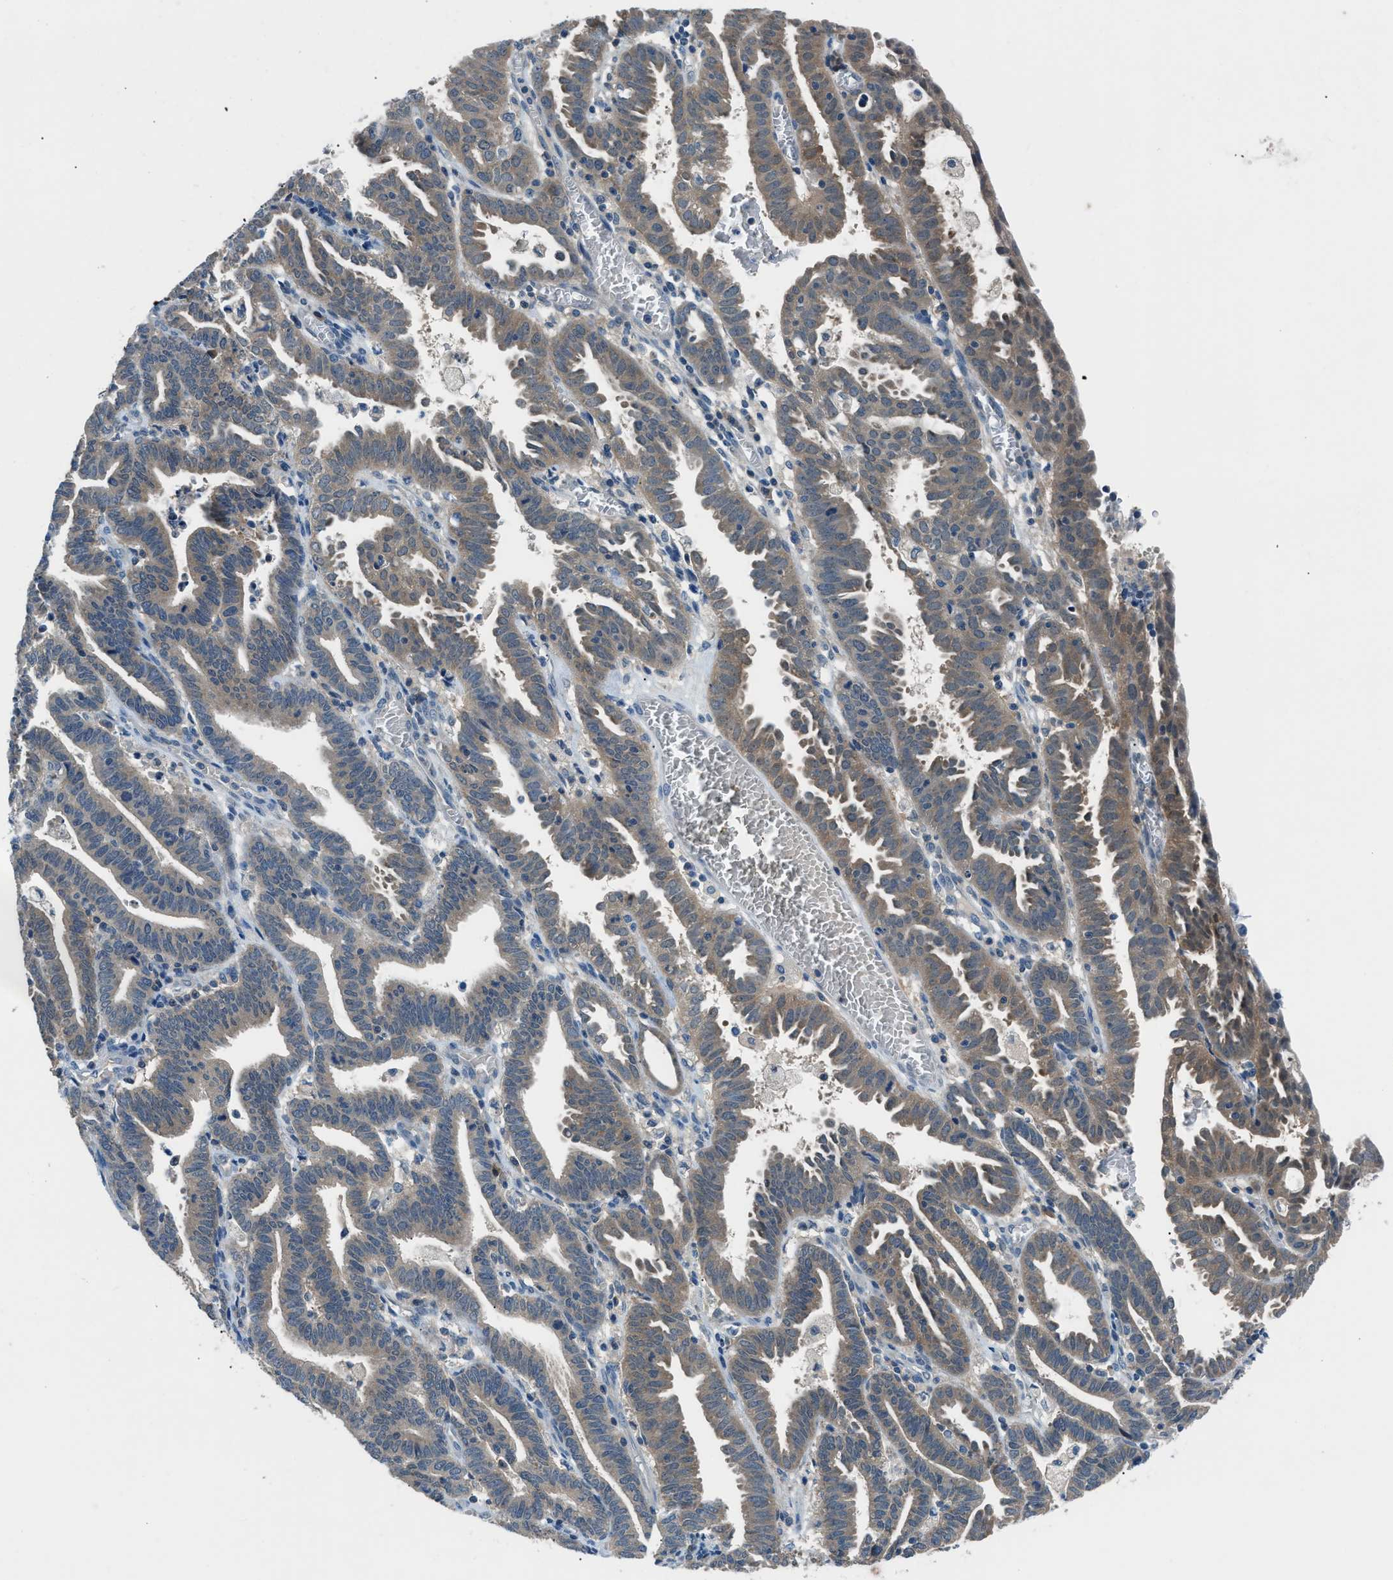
{"staining": {"intensity": "moderate", "quantity": "25%-75%", "location": "cytoplasmic/membranous"}, "tissue": "endometrial cancer", "cell_type": "Tumor cells", "image_type": "cancer", "snomed": [{"axis": "morphology", "description": "Adenocarcinoma, NOS"}, {"axis": "topography", "description": "Uterus"}], "caption": "DAB immunohistochemical staining of human endometrial cancer (adenocarcinoma) exhibits moderate cytoplasmic/membranous protein expression in approximately 25%-75% of tumor cells.", "gene": "ACP1", "patient": {"sex": "female", "age": 83}}